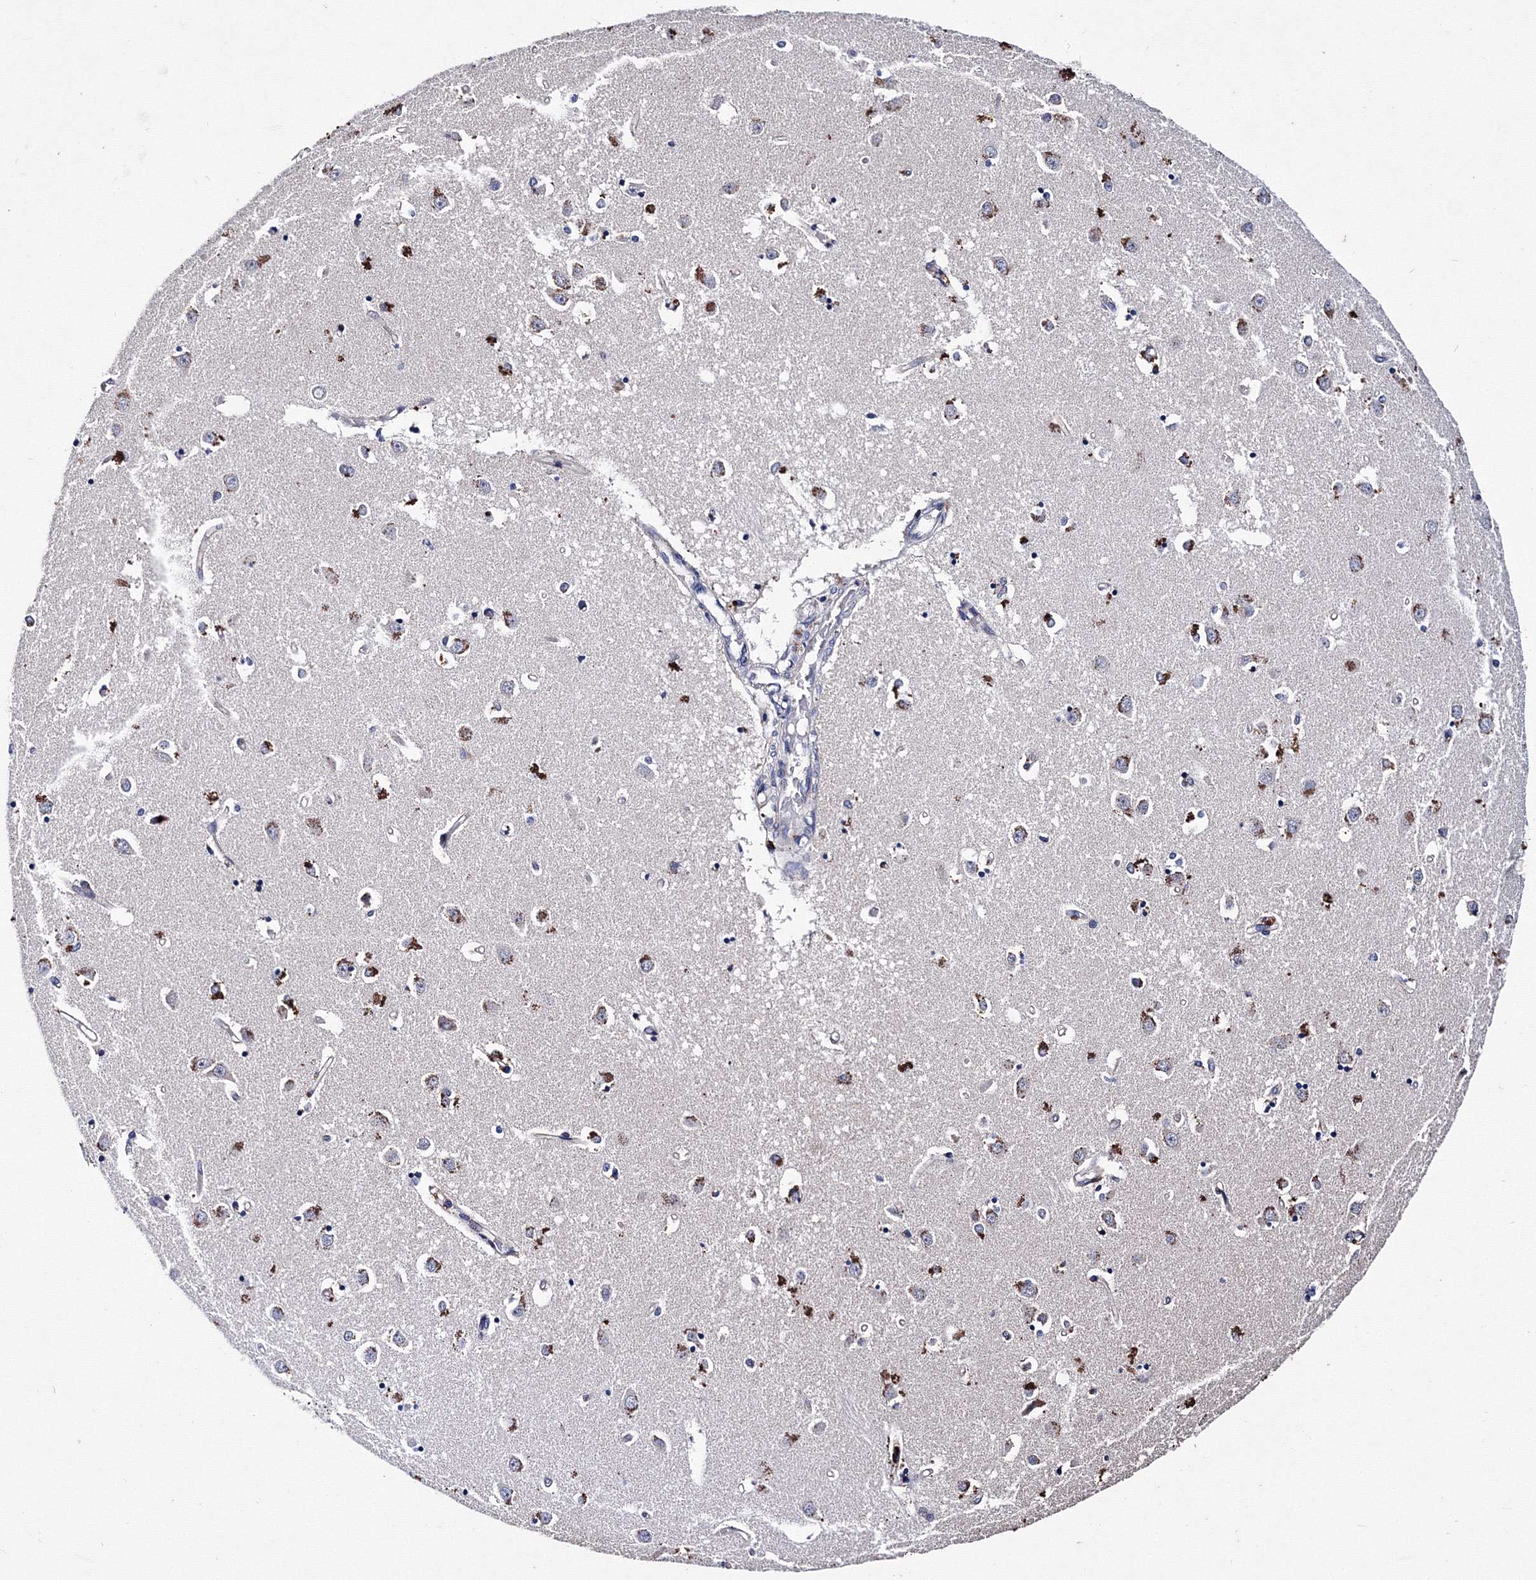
{"staining": {"intensity": "negative", "quantity": "none", "location": "none"}, "tissue": "caudate", "cell_type": "Glial cells", "image_type": "normal", "snomed": [{"axis": "morphology", "description": "Normal tissue, NOS"}, {"axis": "topography", "description": "Lateral ventricle wall"}], "caption": "Immunohistochemistry of normal human caudate exhibits no staining in glial cells. (DAB immunohistochemistry with hematoxylin counter stain).", "gene": "PHYKPL", "patient": {"sex": "male", "age": 45}}